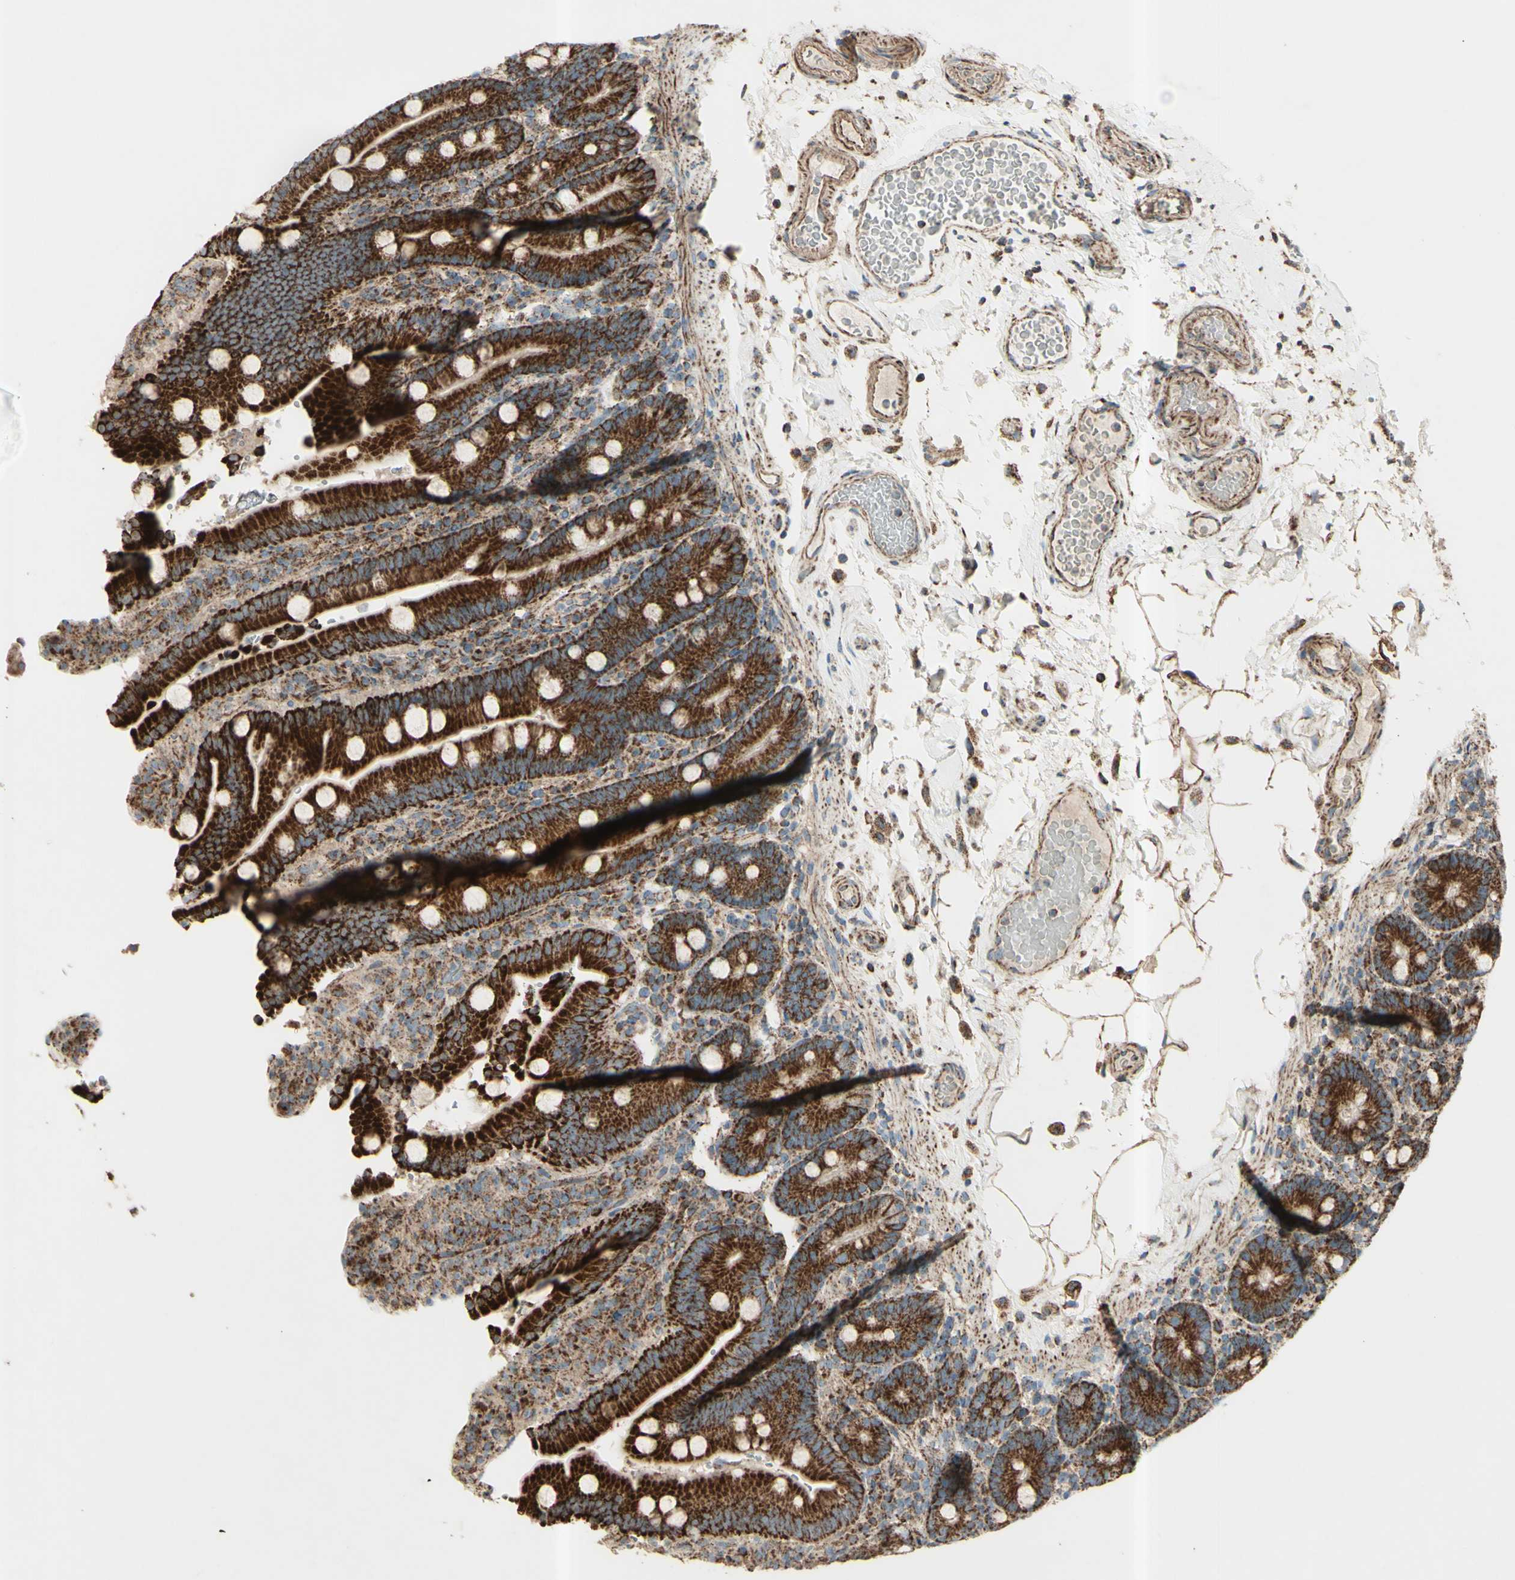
{"staining": {"intensity": "strong", "quantity": ">75%", "location": "cytoplasmic/membranous"}, "tissue": "duodenum", "cell_type": "Glandular cells", "image_type": "normal", "snomed": [{"axis": "morphology", "description": "Normal tissue, NOS"}, {"axis": "topography", "description": "Small intestine, NOS"}], "caption": "Duodenum stained with DAB (3,3'-diaminobenzidine) immunohistochemistry (IHC) demonstrates high levels of strong cytoplasmic/membranous expression in approximately >75% of glandular cells. Nuclei are stained in blue.", "gene": "RHOT1", "patient": {"sex": "female", "age": 71}}